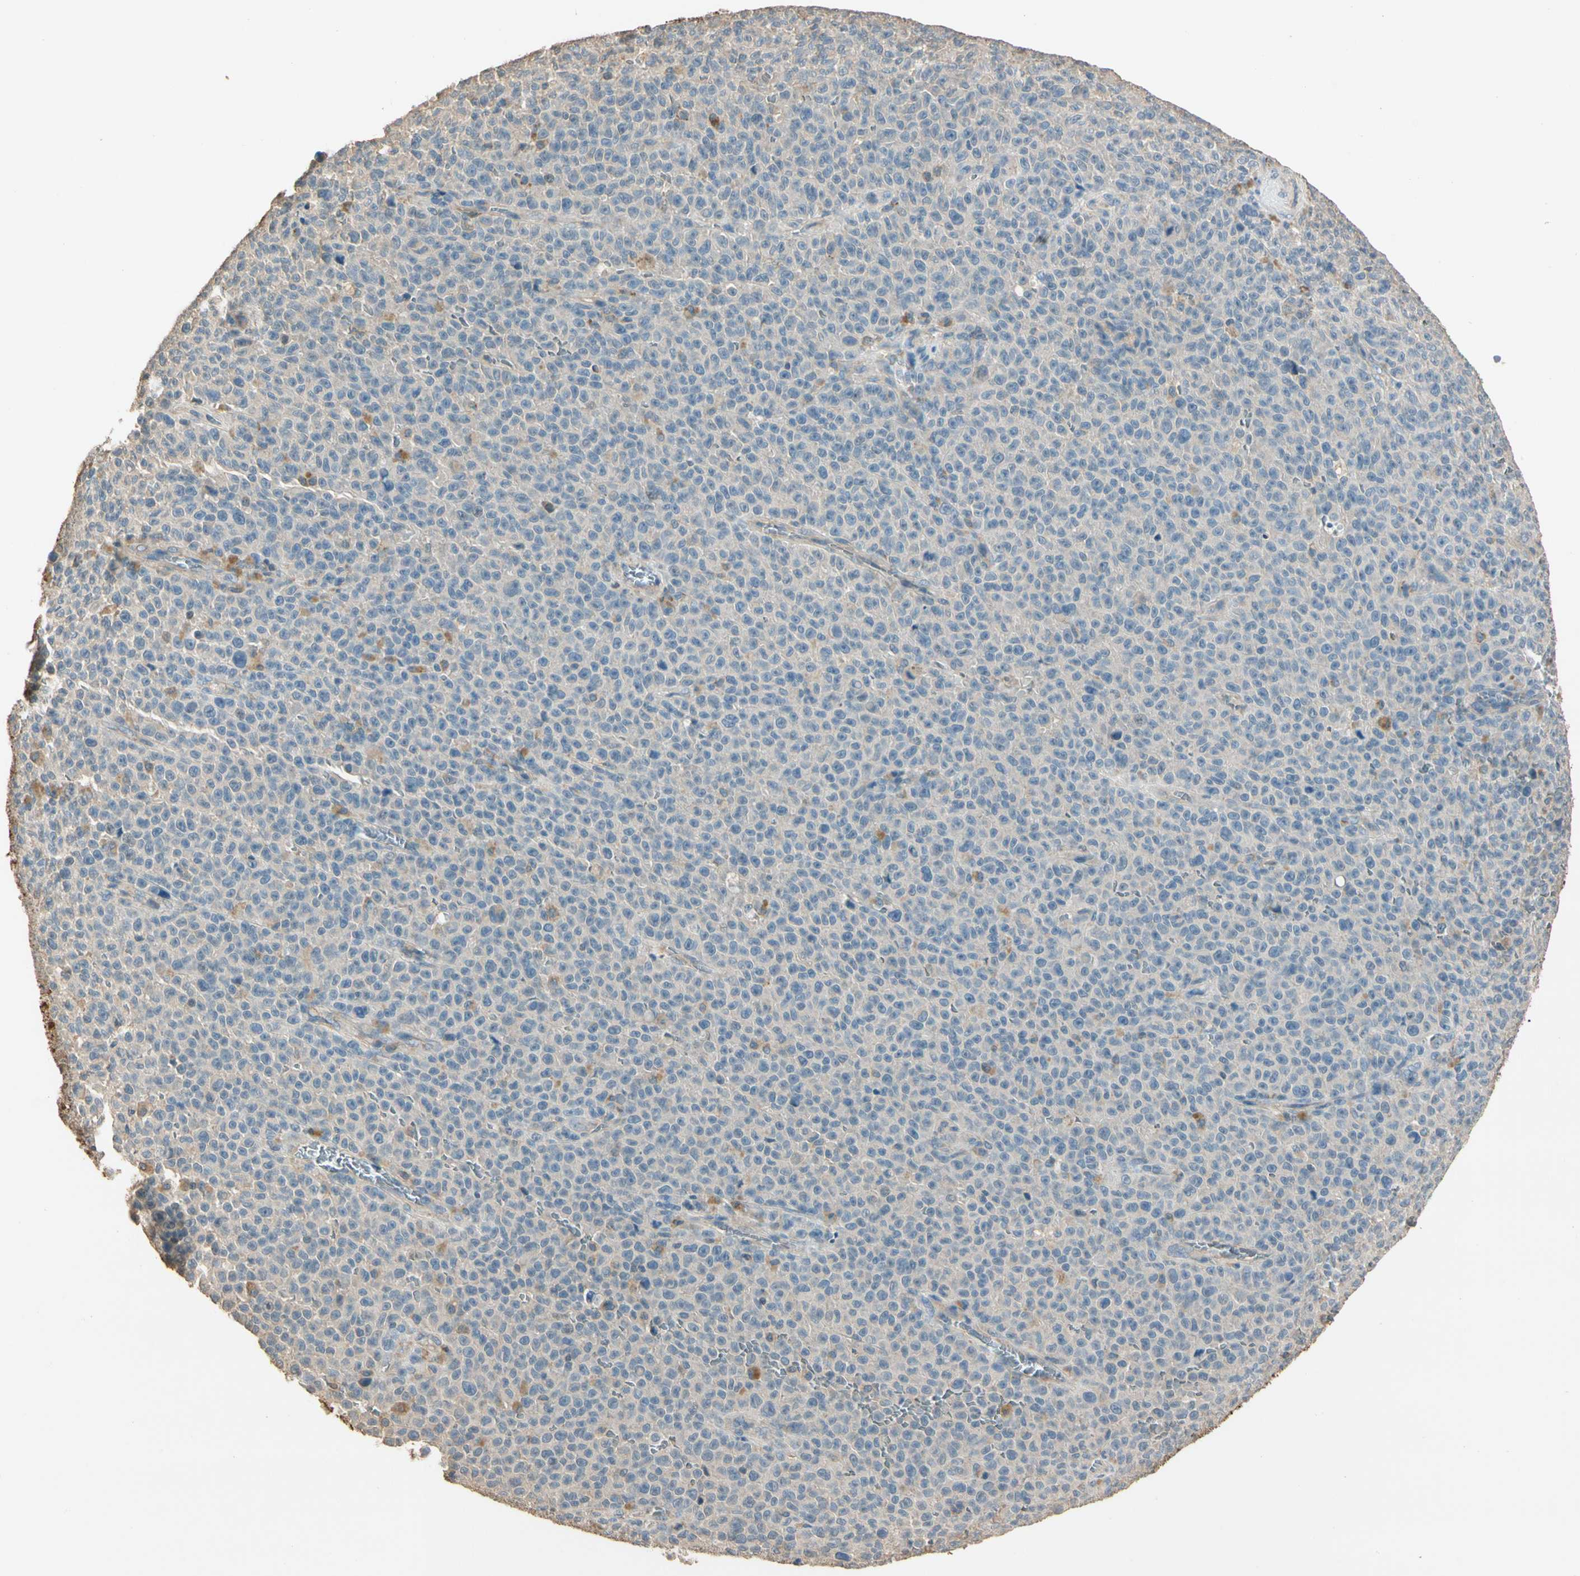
{"staining": {"intensity": "weak", "quantity": "<25%", "location": "cytoplasmic/membranous"}, "tissue": "melanoma", "cell_type": "Tumor cells", "image_type": "cancer", "snomed": [{"axis": "morphology", "description": "Malignant melanoma, NOS"}, {"axis": "topography", "description": "Skin"}], "caption": "High power microscopy photomicrograph of an immunohistochemistry (IHC) micrograph of malignant melanoma, revealing no significant positivity in tumor cells.", "gene": "CDH6", "patient": {"sex": "female", "age": 82}}